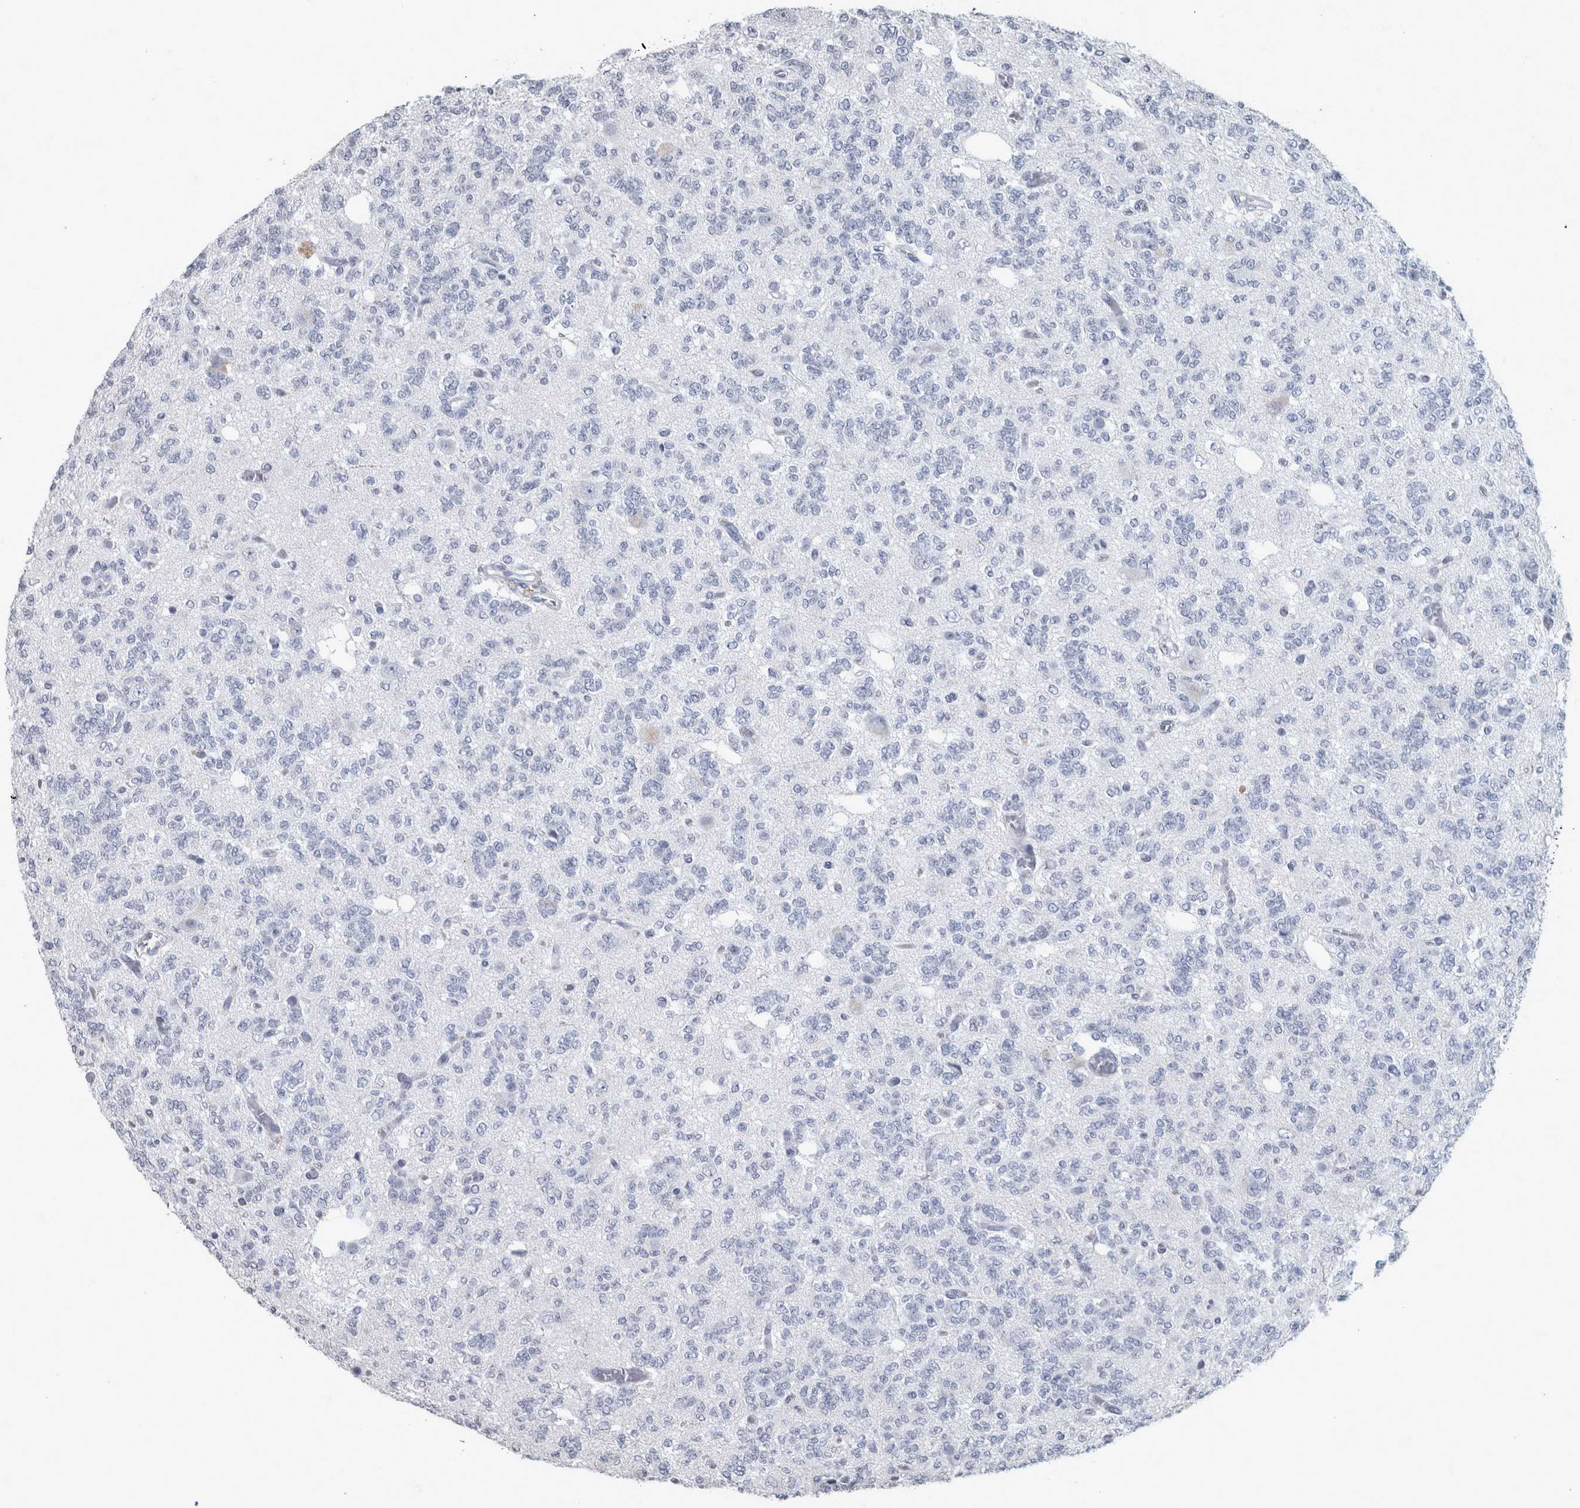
{"staining": {"intensity": "negative", "quantity": "none", "location": "none"}, "tissue": "glioma", "cell_type": "Tumor cells", "image_type": "cancer", "snomed": [{"axis": "morphology", "description": "Glioma, malignant, Low grade"}, {"axis": "topography", "description": "Brain"}], "caption": "IHC photomicrograph of neoplastic tissue: glioma stained with DAB displays no significant protein staining in tumor cells.", "gene": "DSG2", "patient": {"sex": "male", "age": 38}}